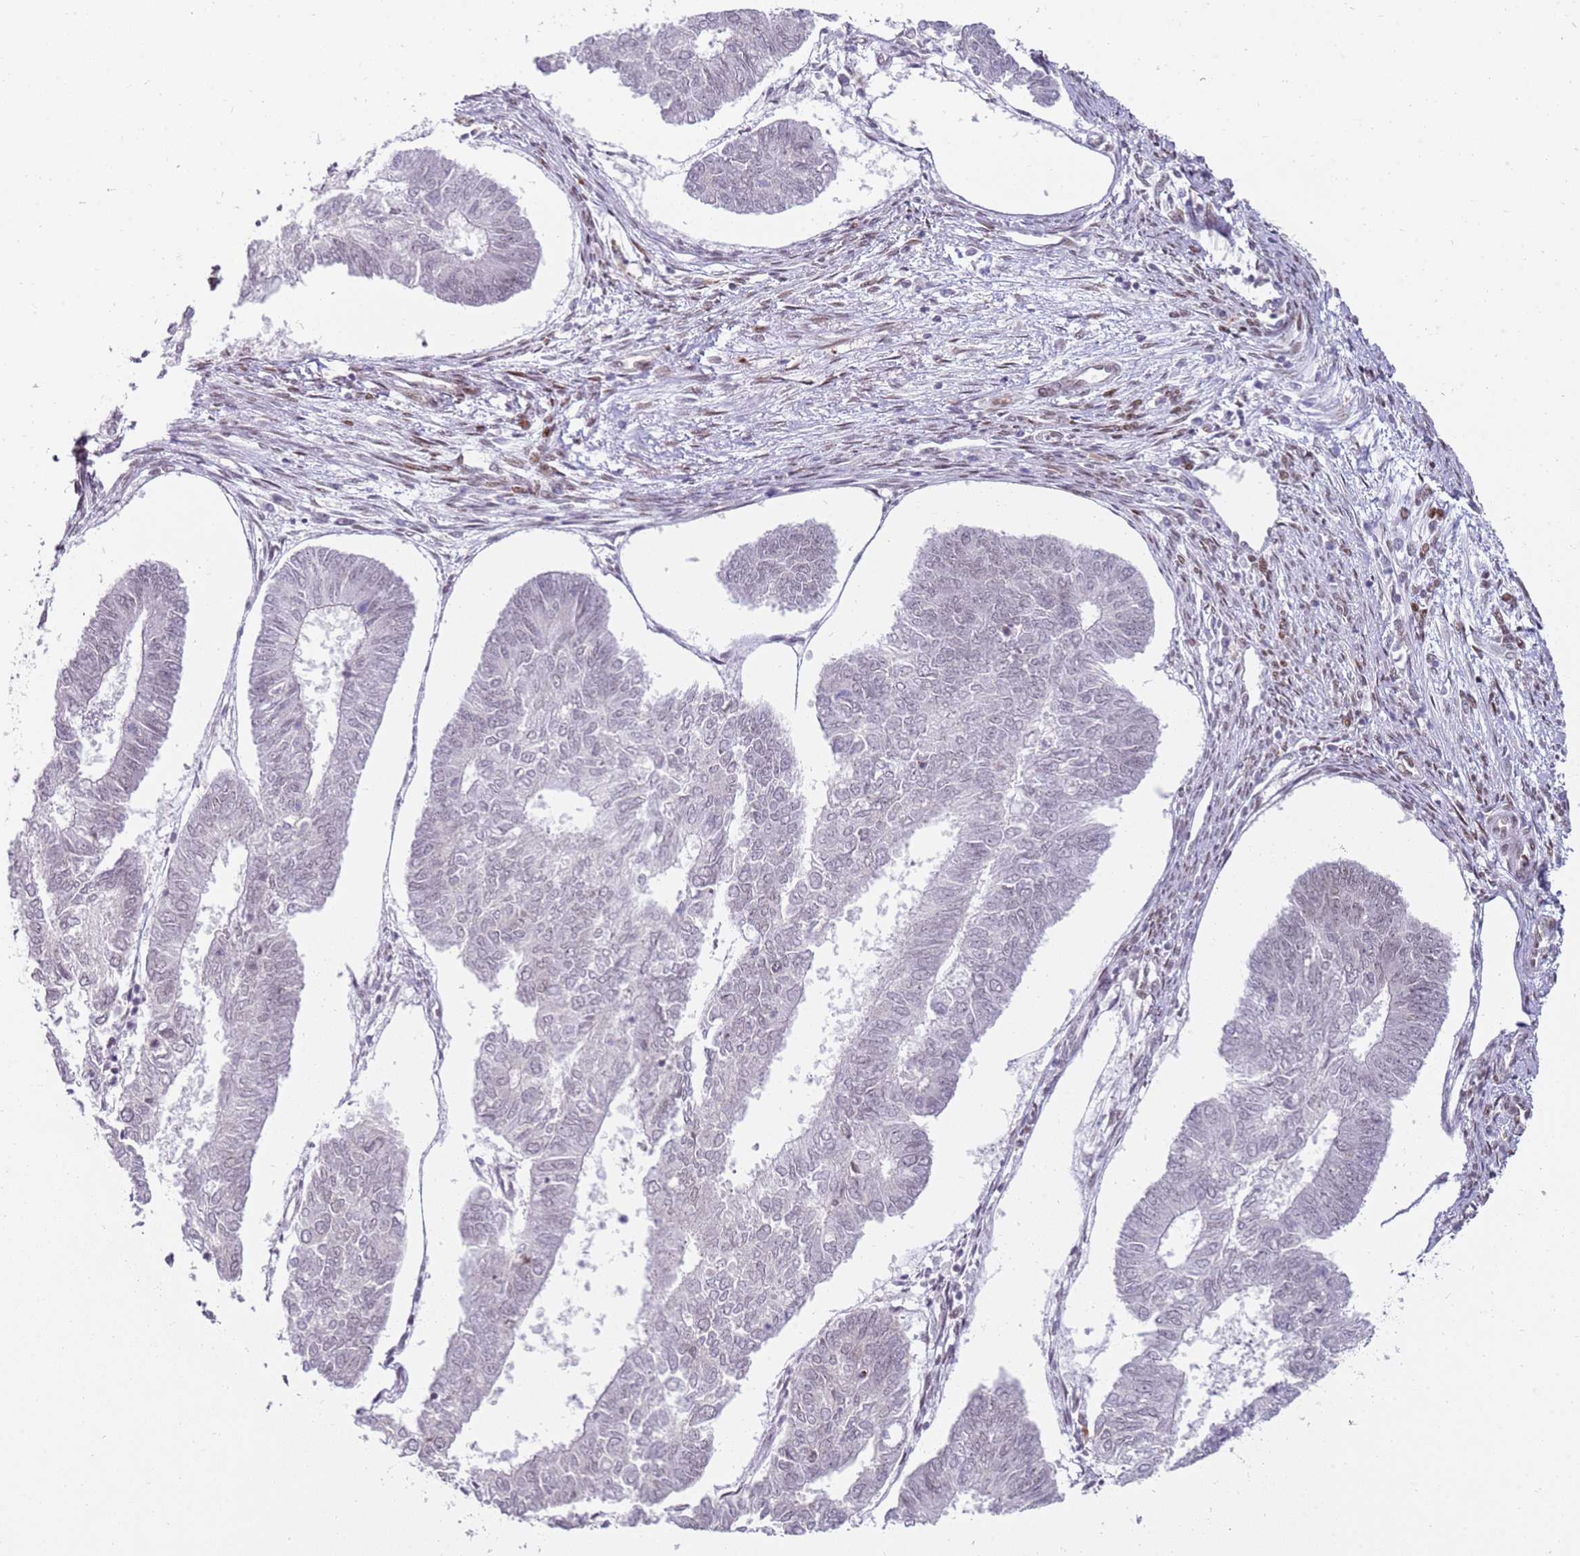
{"staining": {"intensity": "negative", "quantity": "none", "location": "none"}, "tissue": "endometrial cancer", "cell_type": "Tumor cells", "image_type": "cancer", "snomed": [{"axis": "morphology", "description": "Adenocarcinoma, NOS"}, {"axis": "topography", "description": "Endometrium"}], "caption": "Tumor cells show no significant expression in endometrial cancer (adenocarcinoma).", "gene": "PHC2", "patient": {"sex": "female", "age": 68}}